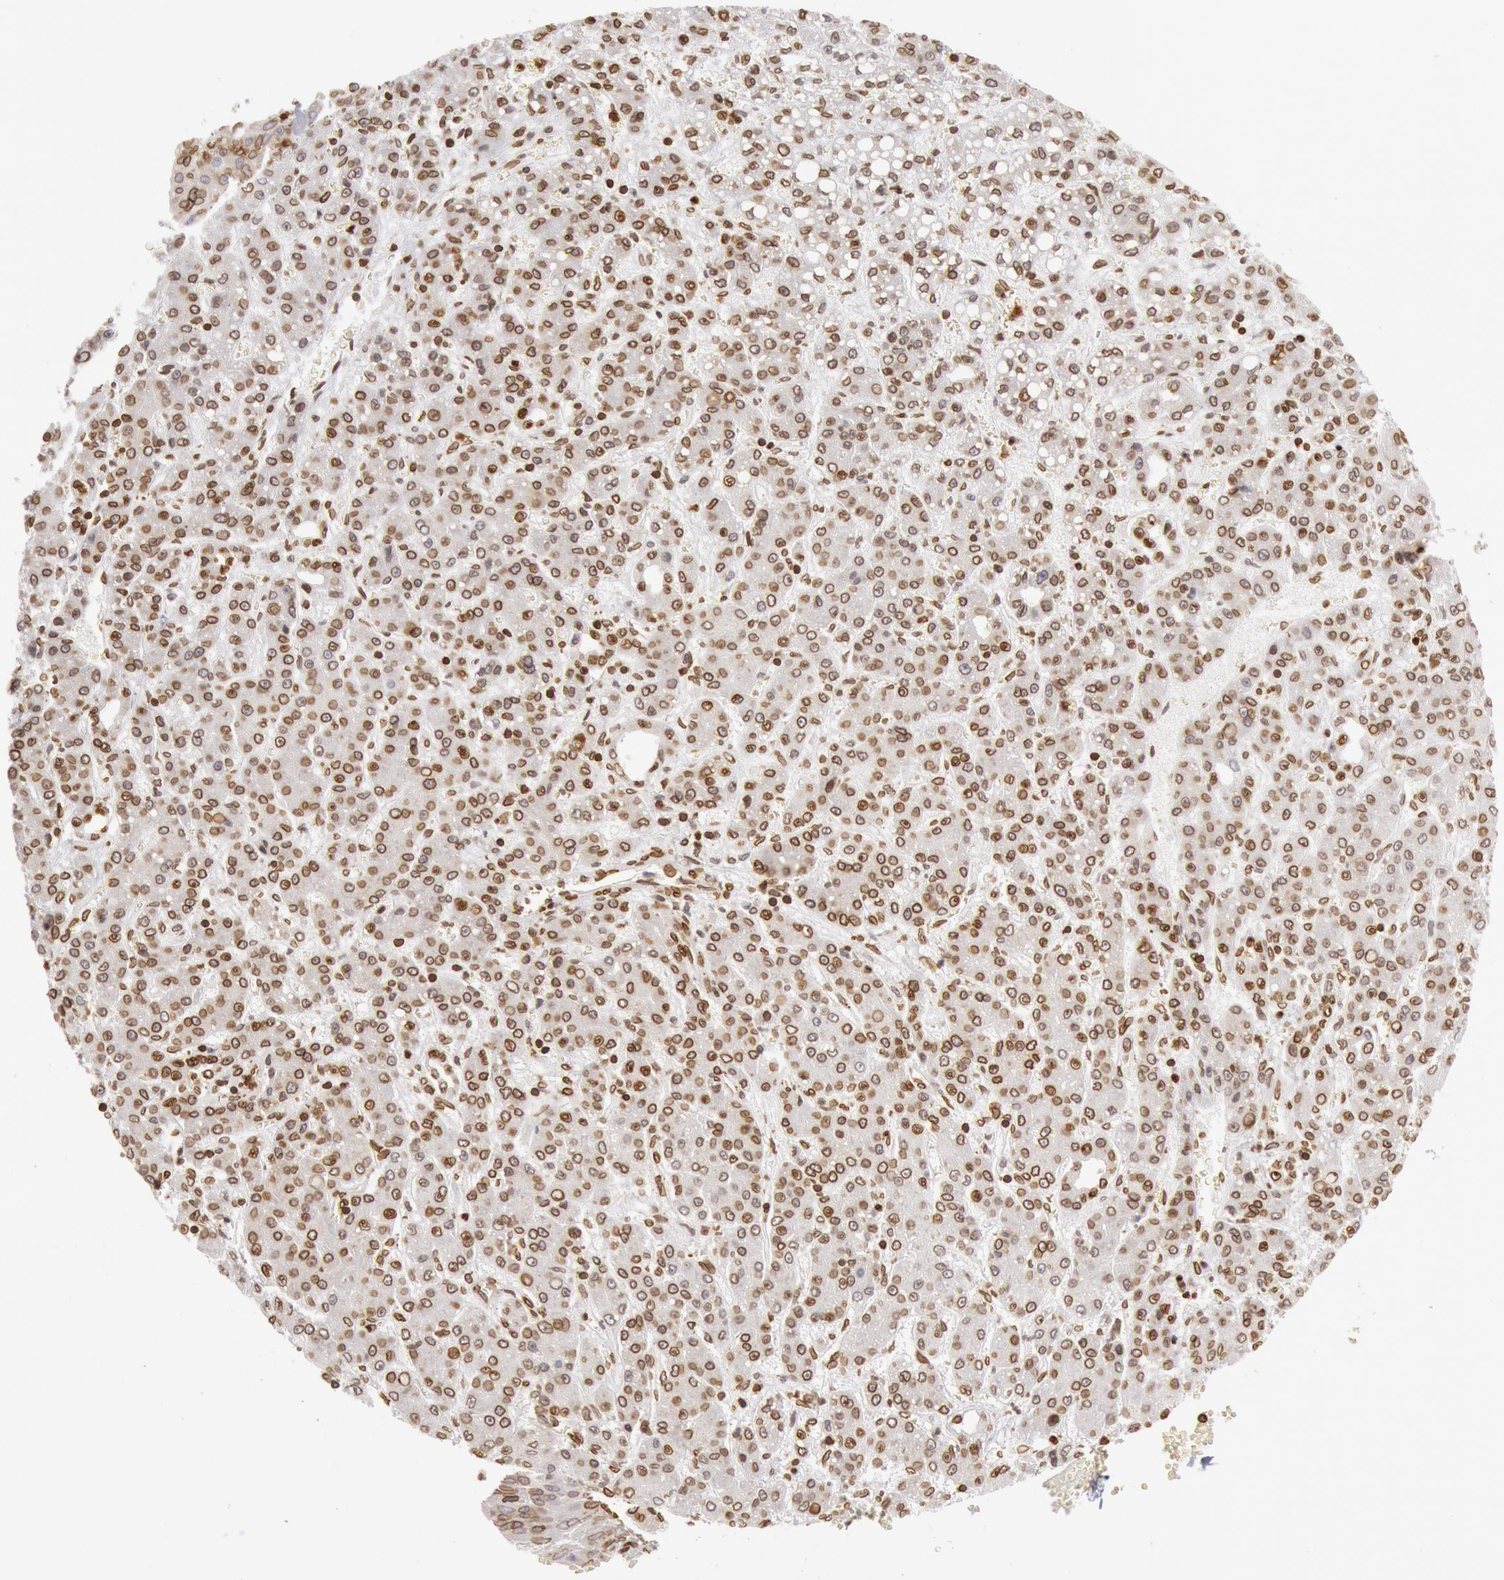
{"staining": {"intensity": "moderate", "quantity": ">75%", "location": "cytoplasmic/membranous,nuclear"}, "tissue": "liver cancer", "cell_type": "Tumor cells", "image_type": "cancer", "snomed": [{"axis": "morphology", "description": "Carcinoma, Hepatocellular, NOS"}, {"axis": "topography", "description": "Liver"}], "caption": "The immunohistochemical stain labels moderate cytoplasmic/membranous and nuclear expression in tumor cells of liver cancer (hepatocellular carcinoma) tissue.", "gene": "SUN2", "patient": {"sex": "male", "age": 69}}